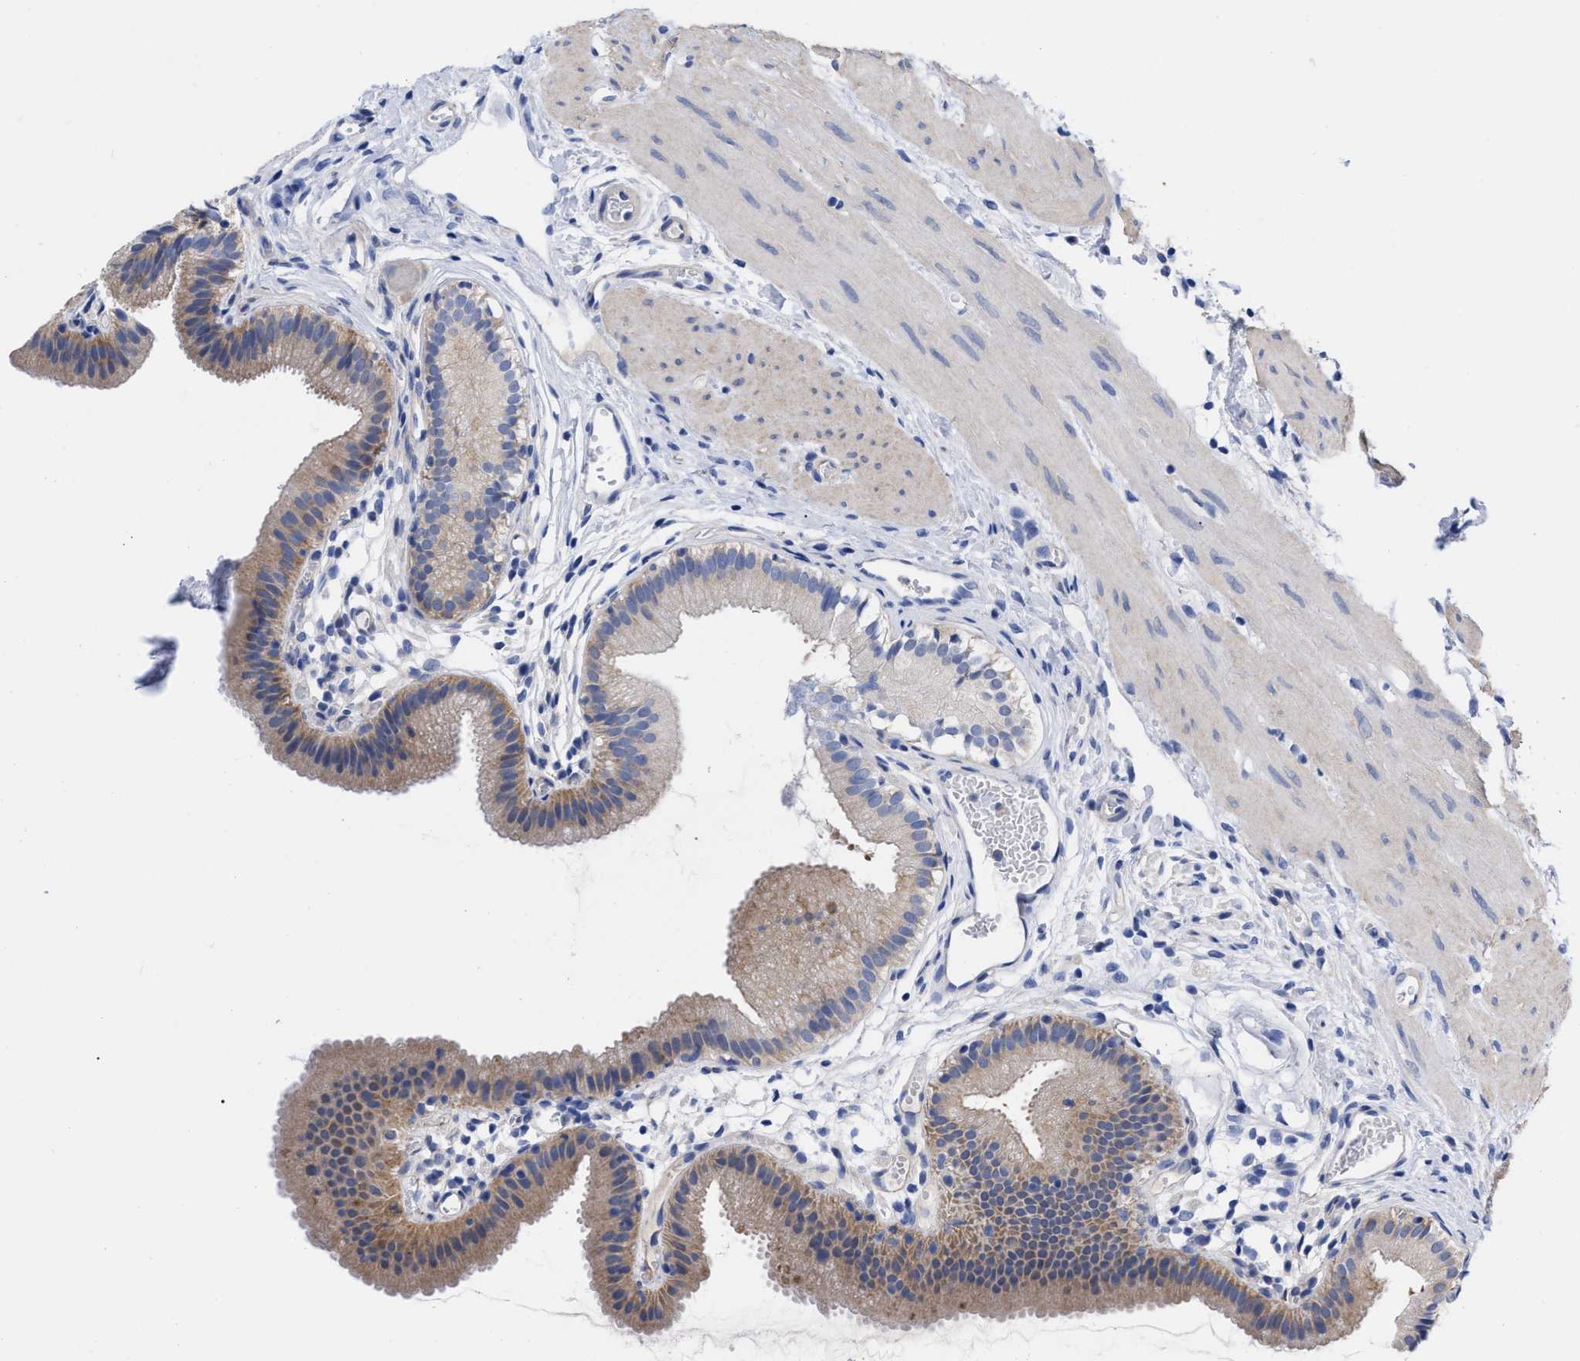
{"staining": {"intensity": "moderate", "quantity": ">75%", "location": "cytoplasmic/membranous"}, "tissue": "gallbladder", "cell_type": "Glandular cells", "image_type": "normal", "snomed": [{"axis": "morphology", "description": "Normal tissue, NOS"}, {"axis": "topography", "description": "Gallbladder"}], "caption": "A brown stain highlights moderate cytoplasmic/membranous expression of a protein in glandular cells of unremarkable human gallbladder.", "gene": "RBKS", "patient": {"sex": "female", "age": 26}}